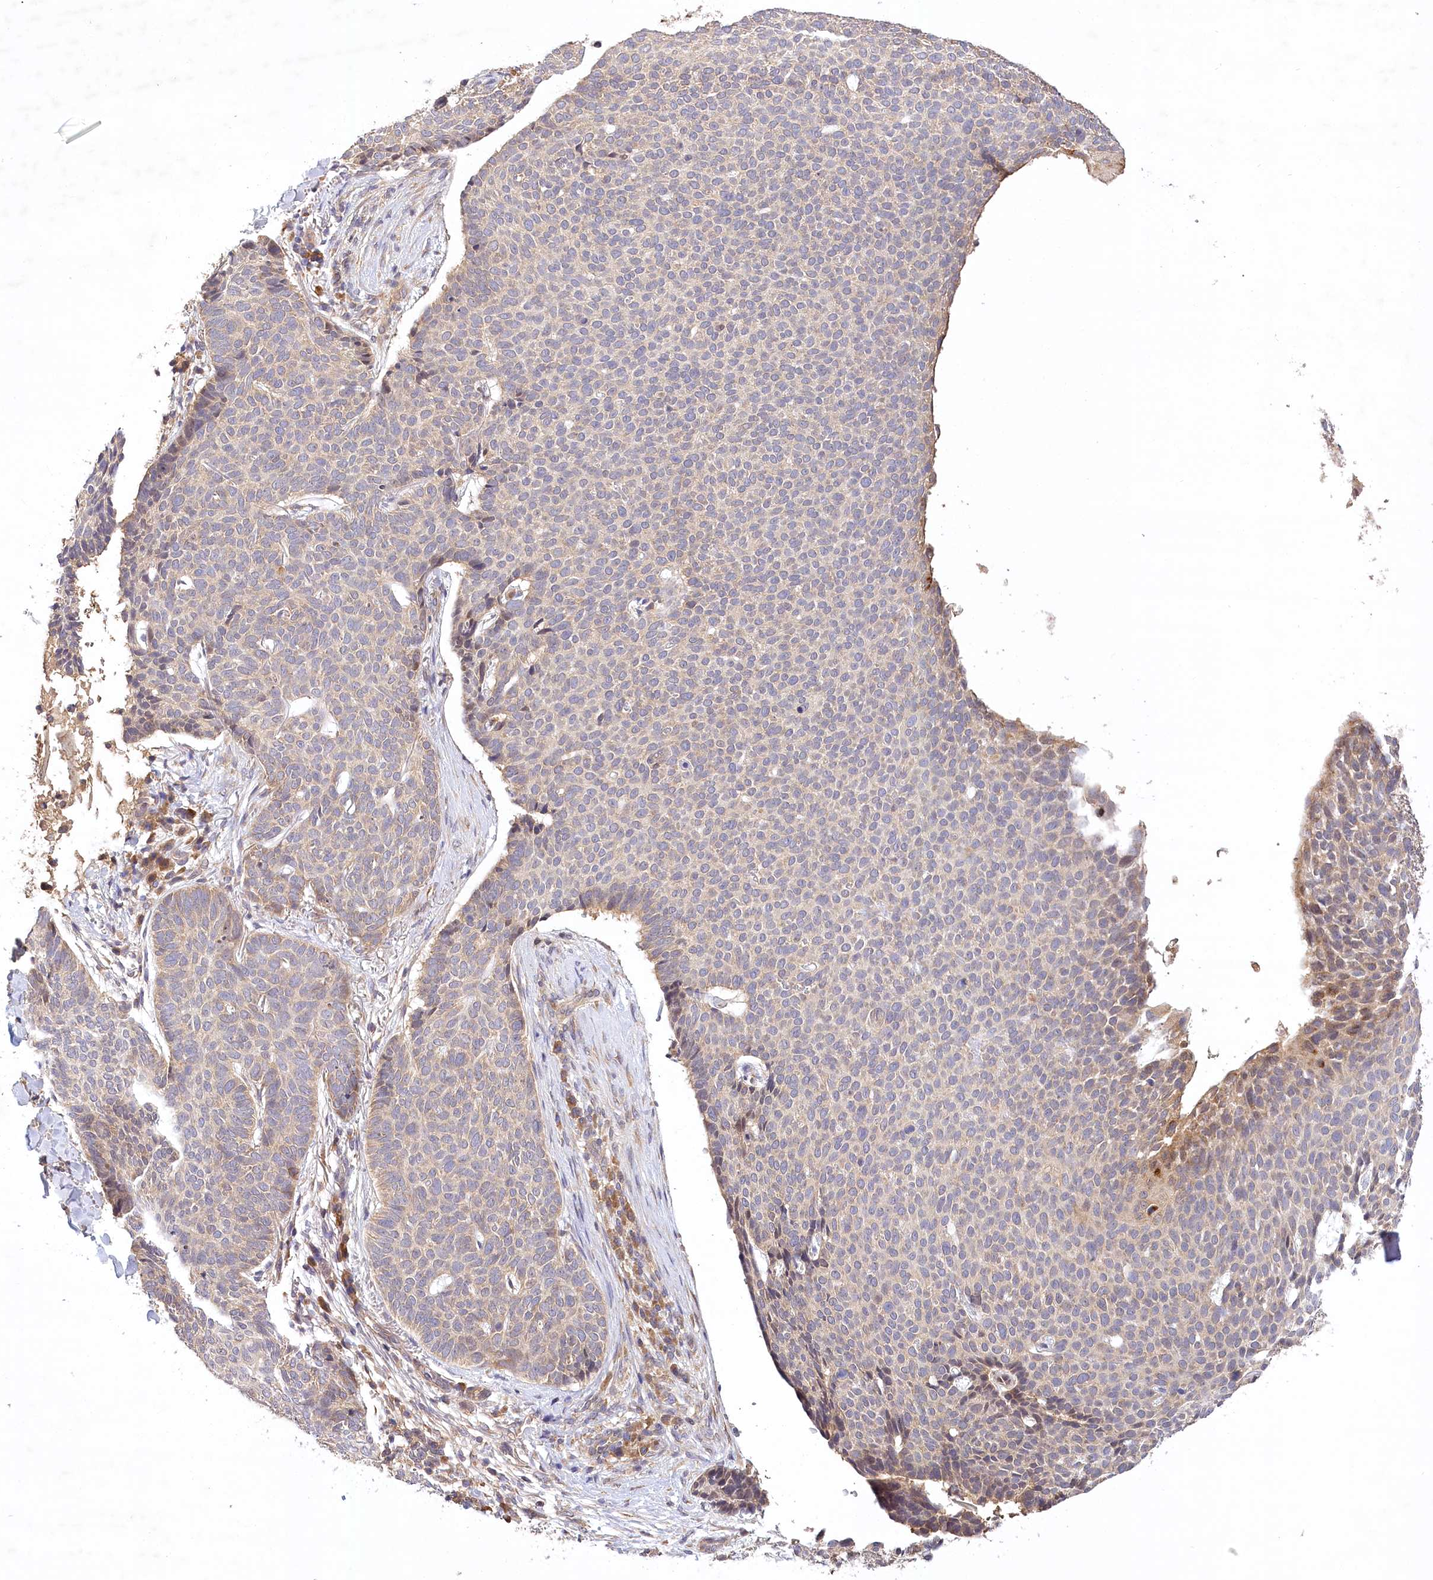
{"staining": {"intensity": "weak", "quantity": "<25%", "location": "cytoplasmic/membranous"}, "tissue": "skin cancer", "cell_type": "Tumor cells", "image_type": "cancer", "snomed": [{"axis": "morphology", "description": "Normal tissue, NOS"}, {"axis": "morphology", "description": "Basal cell carcinoma"}, {"axis": "topography", "description": "Skin"}], "caption": "An image of basal cell carcinoma (skin) stained for a protein reveals no brown staining in tumor cells. (Stains: DAB immunohistochemistry (IHC) with hematoxylin counter stain, Microscopy: brightfield microscopy at high magnification).", "gene": "LSS", "patient": {"sex": "male", "age": 50}}